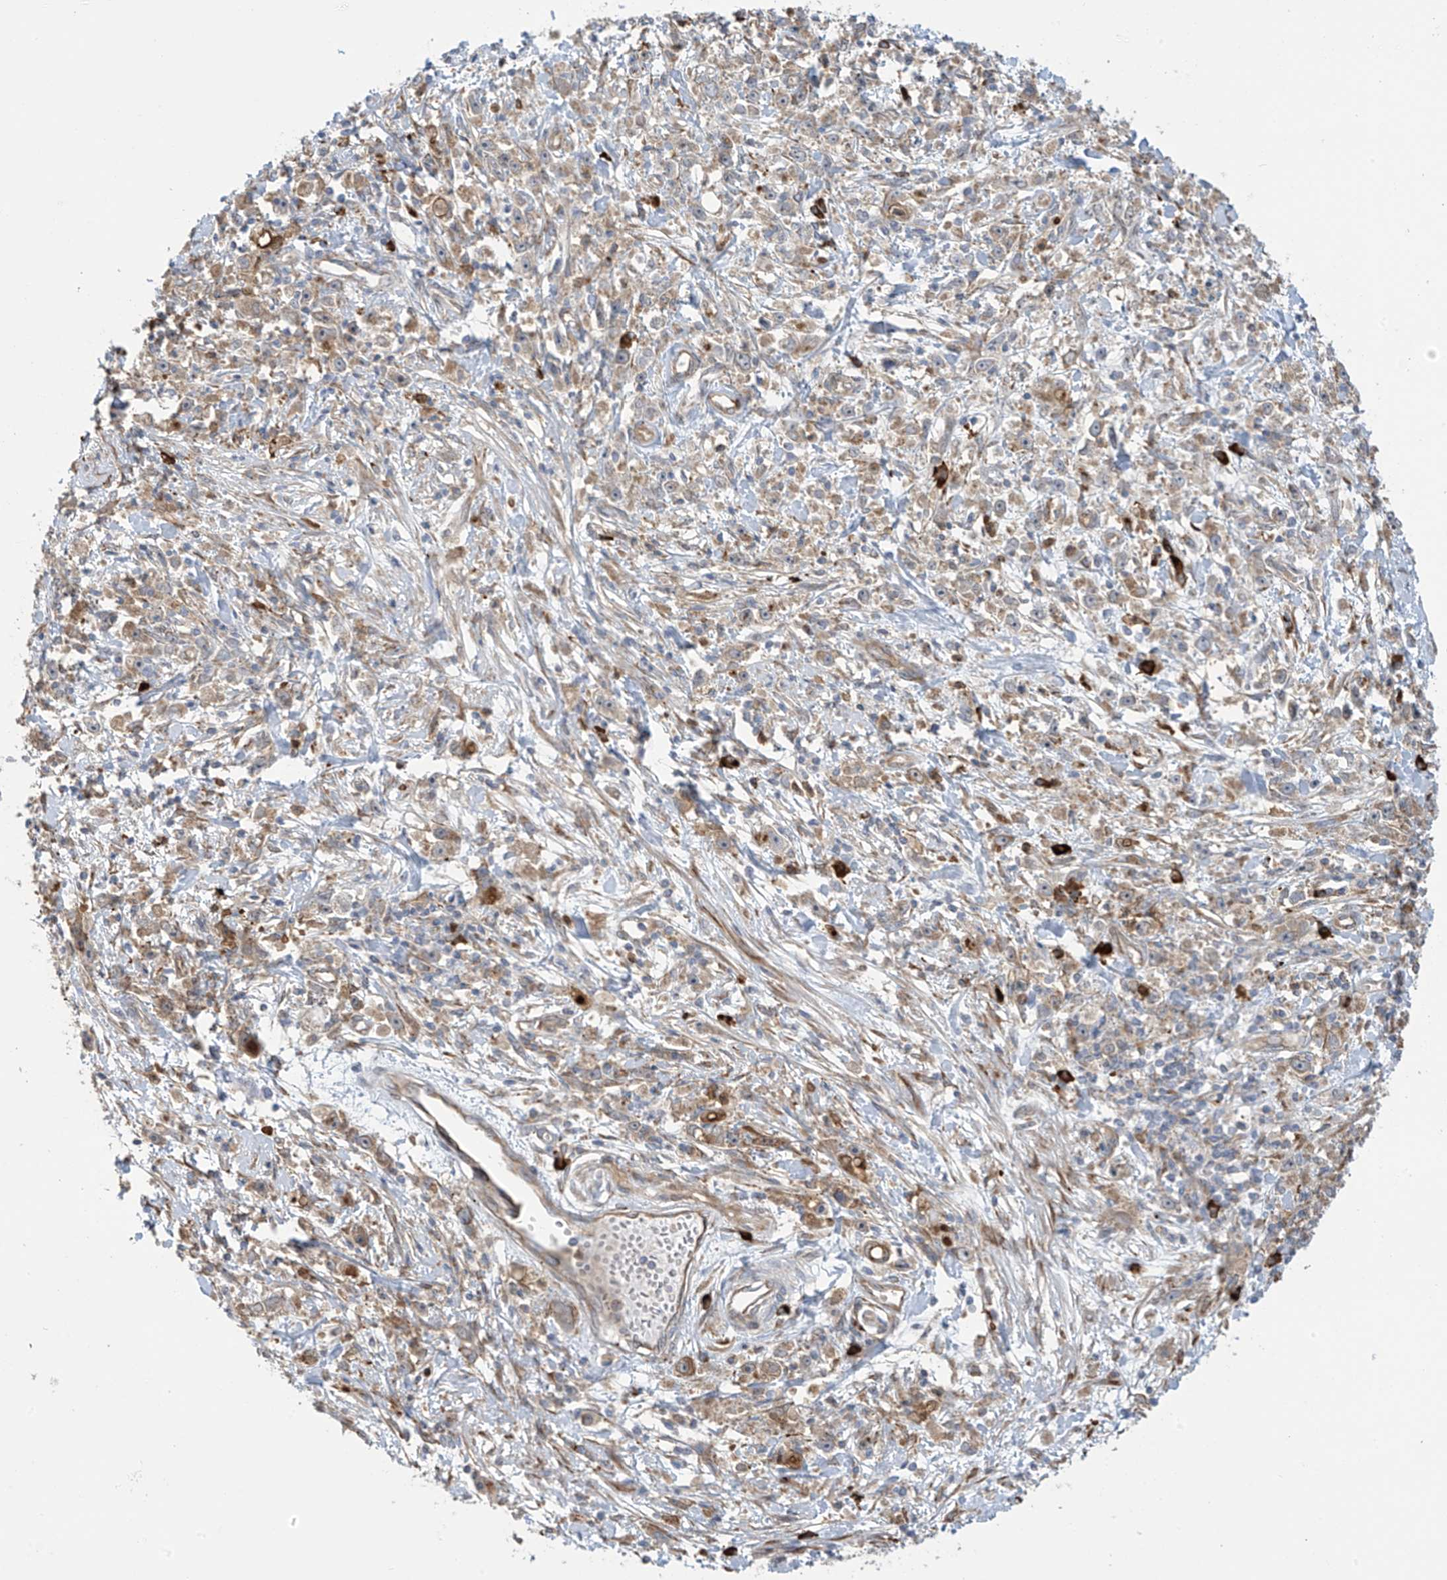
{"staining": {"intensity": "negative", "quantity": "none", "location": "none"}, "tissue": "stomach cancer", "cell_type": "Tumor cells", "image_type": "cancer", "snomed": [{"axis": "morphology", "description": "Adenocarcinoma, NOS"}, {"axis": "topography", "description": "Stomach"}], "caption": "Immunohistochemistry histopathology image of neoplastic tissue: human stomach cancer stained with DAB (3,3'-diaminobenzidine) reveals no significant protein expression in tumor cells. (IHC, brightfield microscopy, high magnification).", "gene": "KIAA1522", "patient": {"sex": "female", "age": 59}}